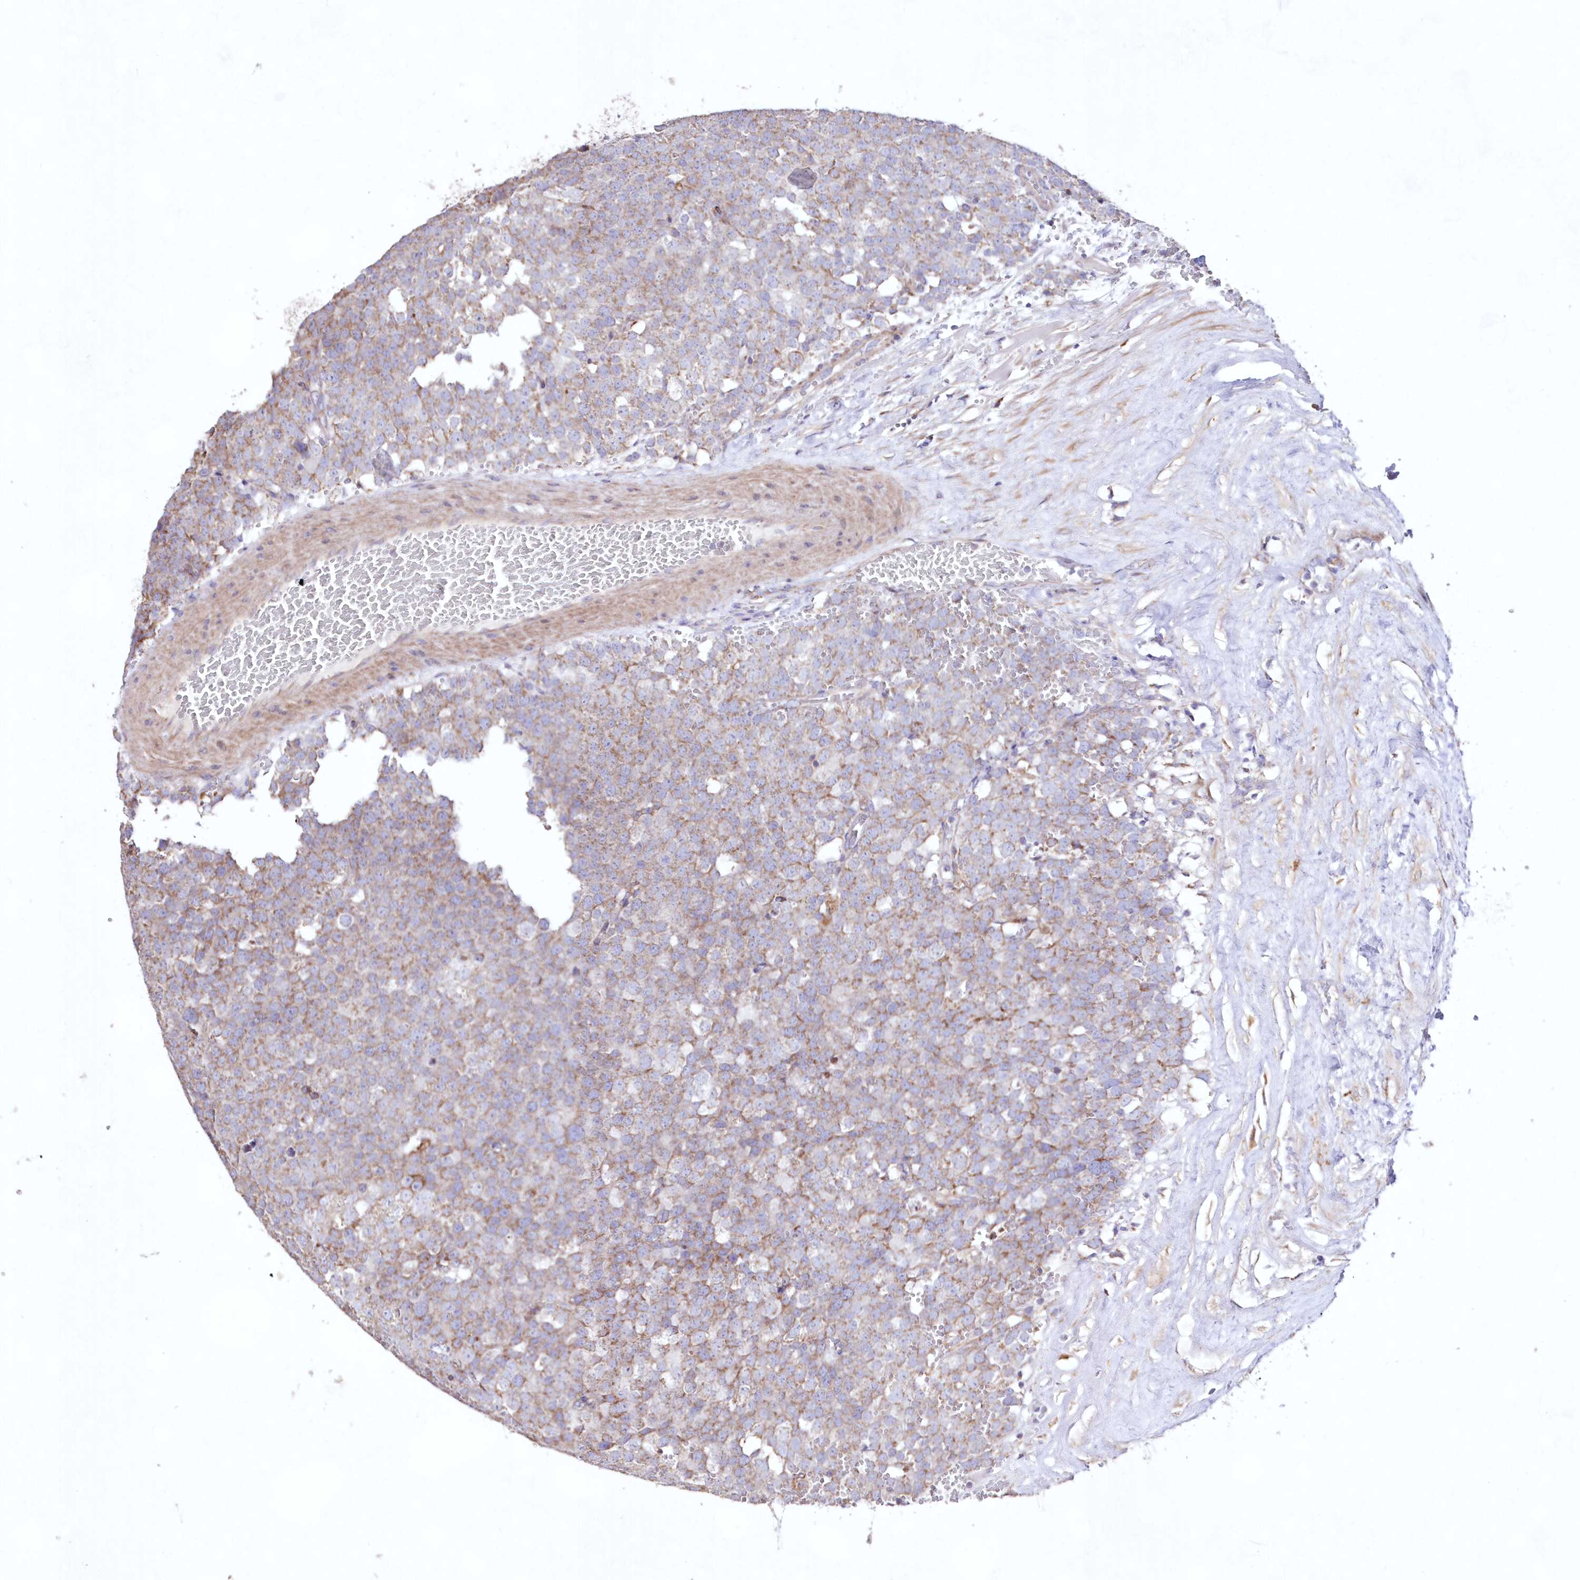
{"staining": {"intensity": "weak", "quantity": ">75%", "location": "cytoplasmic/membranous"}, "tissue": "testis cancer", "cell_type": "Tumor cells", "image_type": "cancer", "snomed": [{"axis": "morphology", "description": "Seminoma, NOS"}, {"axis": "topography", "description": "Testis"}], "caption": "Immunohistochemistry (DAB) staining of human seminoma (testis) displays weak cytoplasmic/membranous protein staining in about >75% of tumor cells.", "gene": "HADHB", "patient": {"sex": "male", "age": 71}}